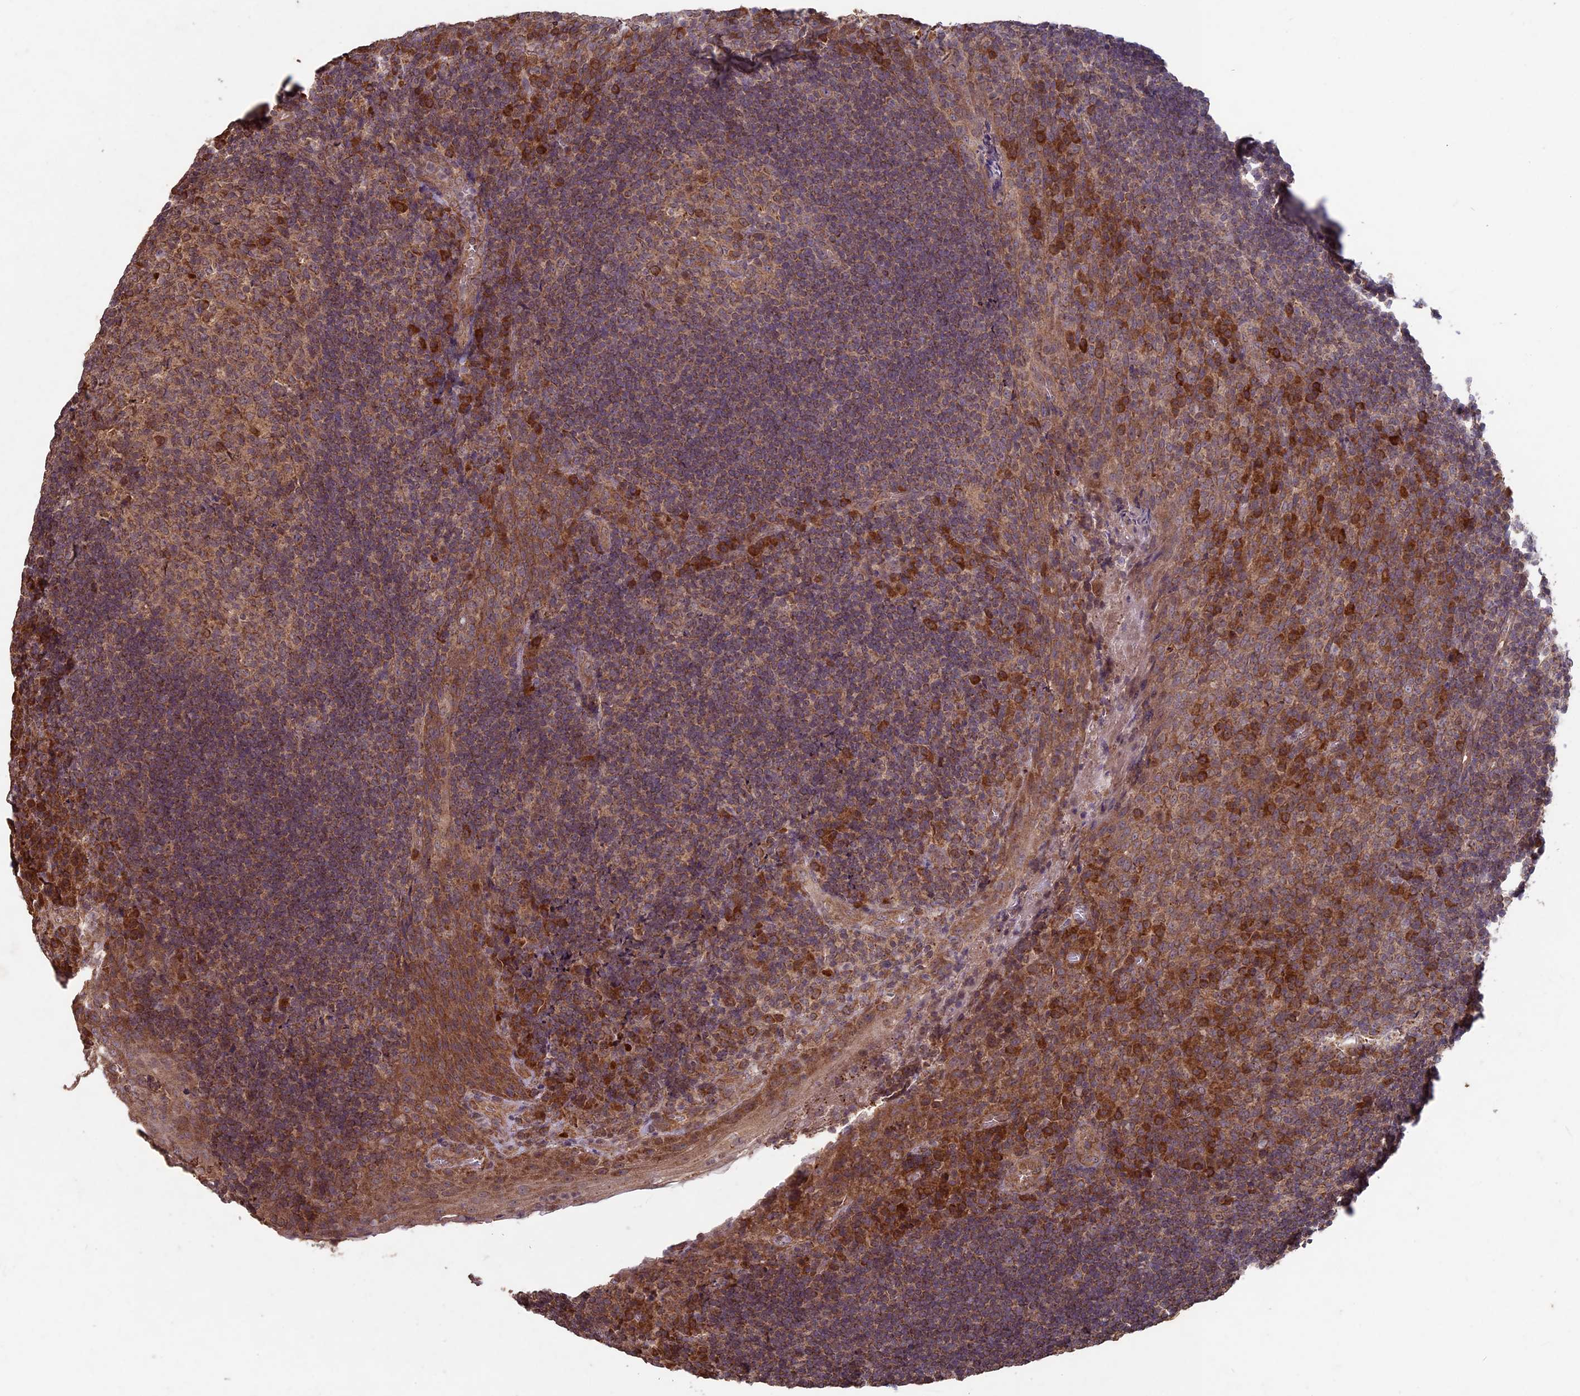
{"staining": {"intensity": "moderate", "quantity": "25%-75%", "location": "cytoplasmic/membranous"}, "tissue": "tonsil", "cell_type": "Germinal center cells", "image_type": "normal", "snomed": [{"axis": "morphology", "description": "Normal tissue, NOS"}, {"axis": "topography", "description": "Tonsil"}], "caption": "Approximately 25%-75% of germinal center cells in benign human tonsil reveal moderate cytoplasmic/membranous protein staining as visualized by brown immunohistochemical staining.", "gene": "RCCD1", "patient": {"sex": "male", "age": 17}}